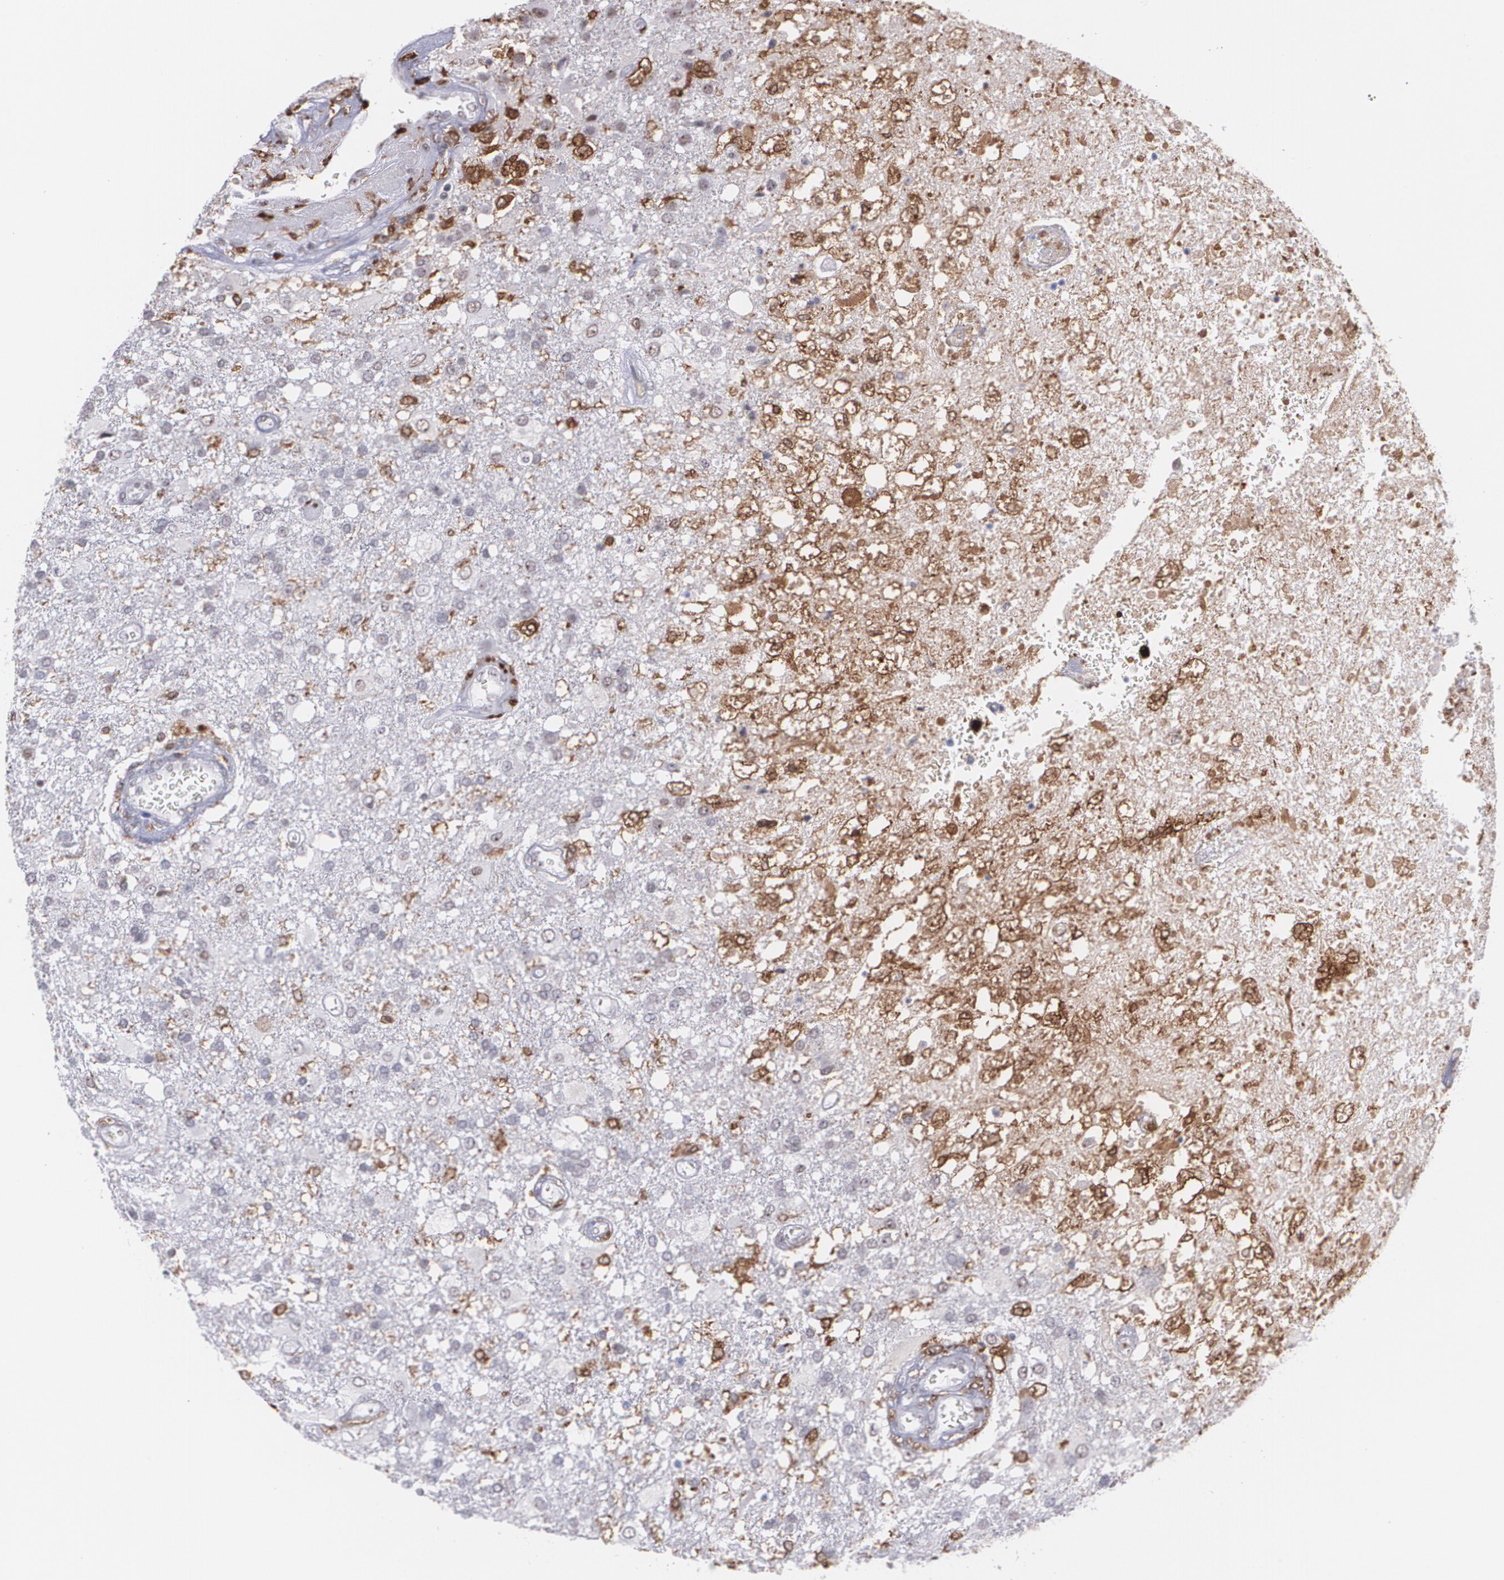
{"staining": {"intensity": "negative", "quantity": "none", "location": "none"}, "tissue": "glioma", "cell_type": "Tumor cells", "image_type": "cancer", "snomed": [{"axis": "morphology", "description": "Glioma, malignant, High grade"}, {"axis": "topography", "description": "Cerebral cortex"}], "caption": "This is a photomicrograph of immunohistochemistry staining of glioma, which shows no positivity in tumor cells.", "gene": "NCF2", "patient": {"sex": "male", "age": 79}}